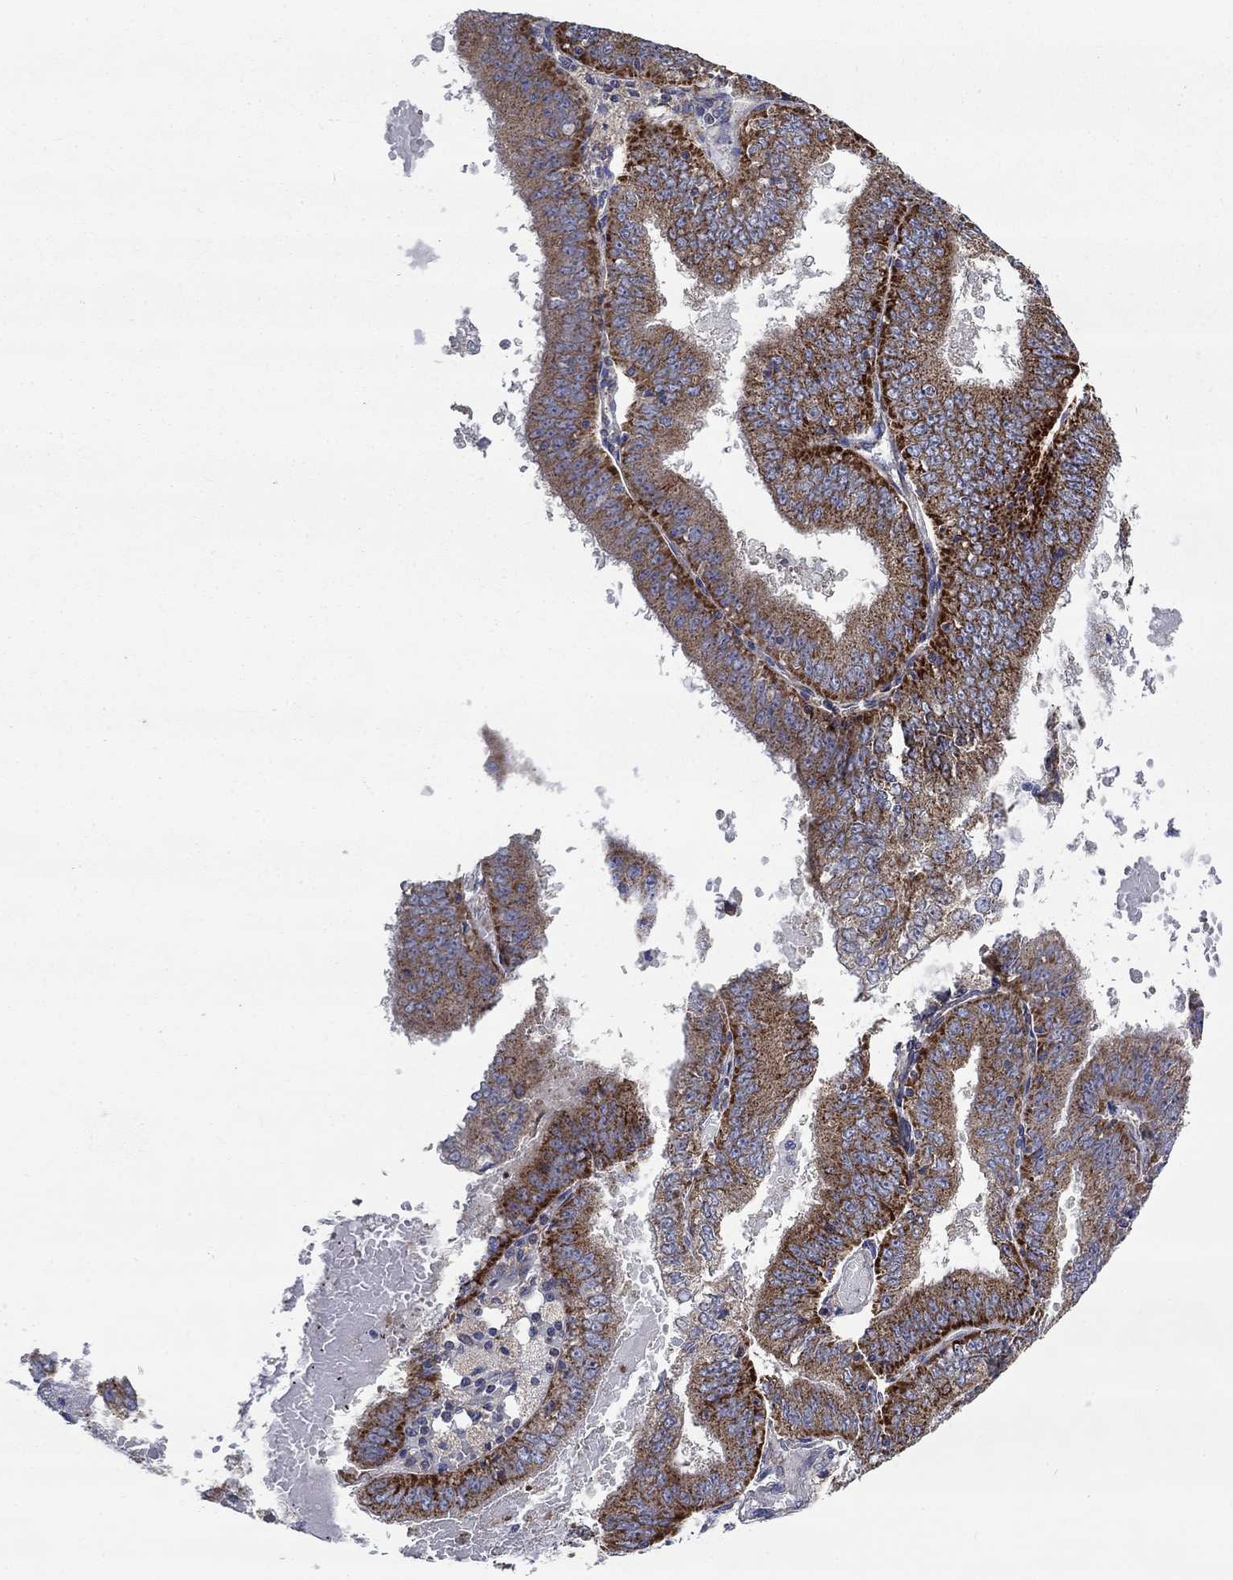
{"staining": {"intensity": "strong", "quantity": "25%-75%", "location": "cytoplasmic/membranous"}, "tissue": "endometrial cancer", "cell_type": "Tumor cells", "image_type": "cancer", "snomed": [{"axis": "morphology", "description": "Adenocarcinoma, NOS"}, {"axis": "topography", "description": "Endometrium"}], "caption": "IHC (DAB (3,3'-diaminobenzidine)) staining of endometrial adenocarcinoma demonstrates strong cytoplasmic/membranous protein expression in about 25%-75% of tumor cells.", "gene": "RPLP0", "patient": {"sex": "female", "age": 66}}